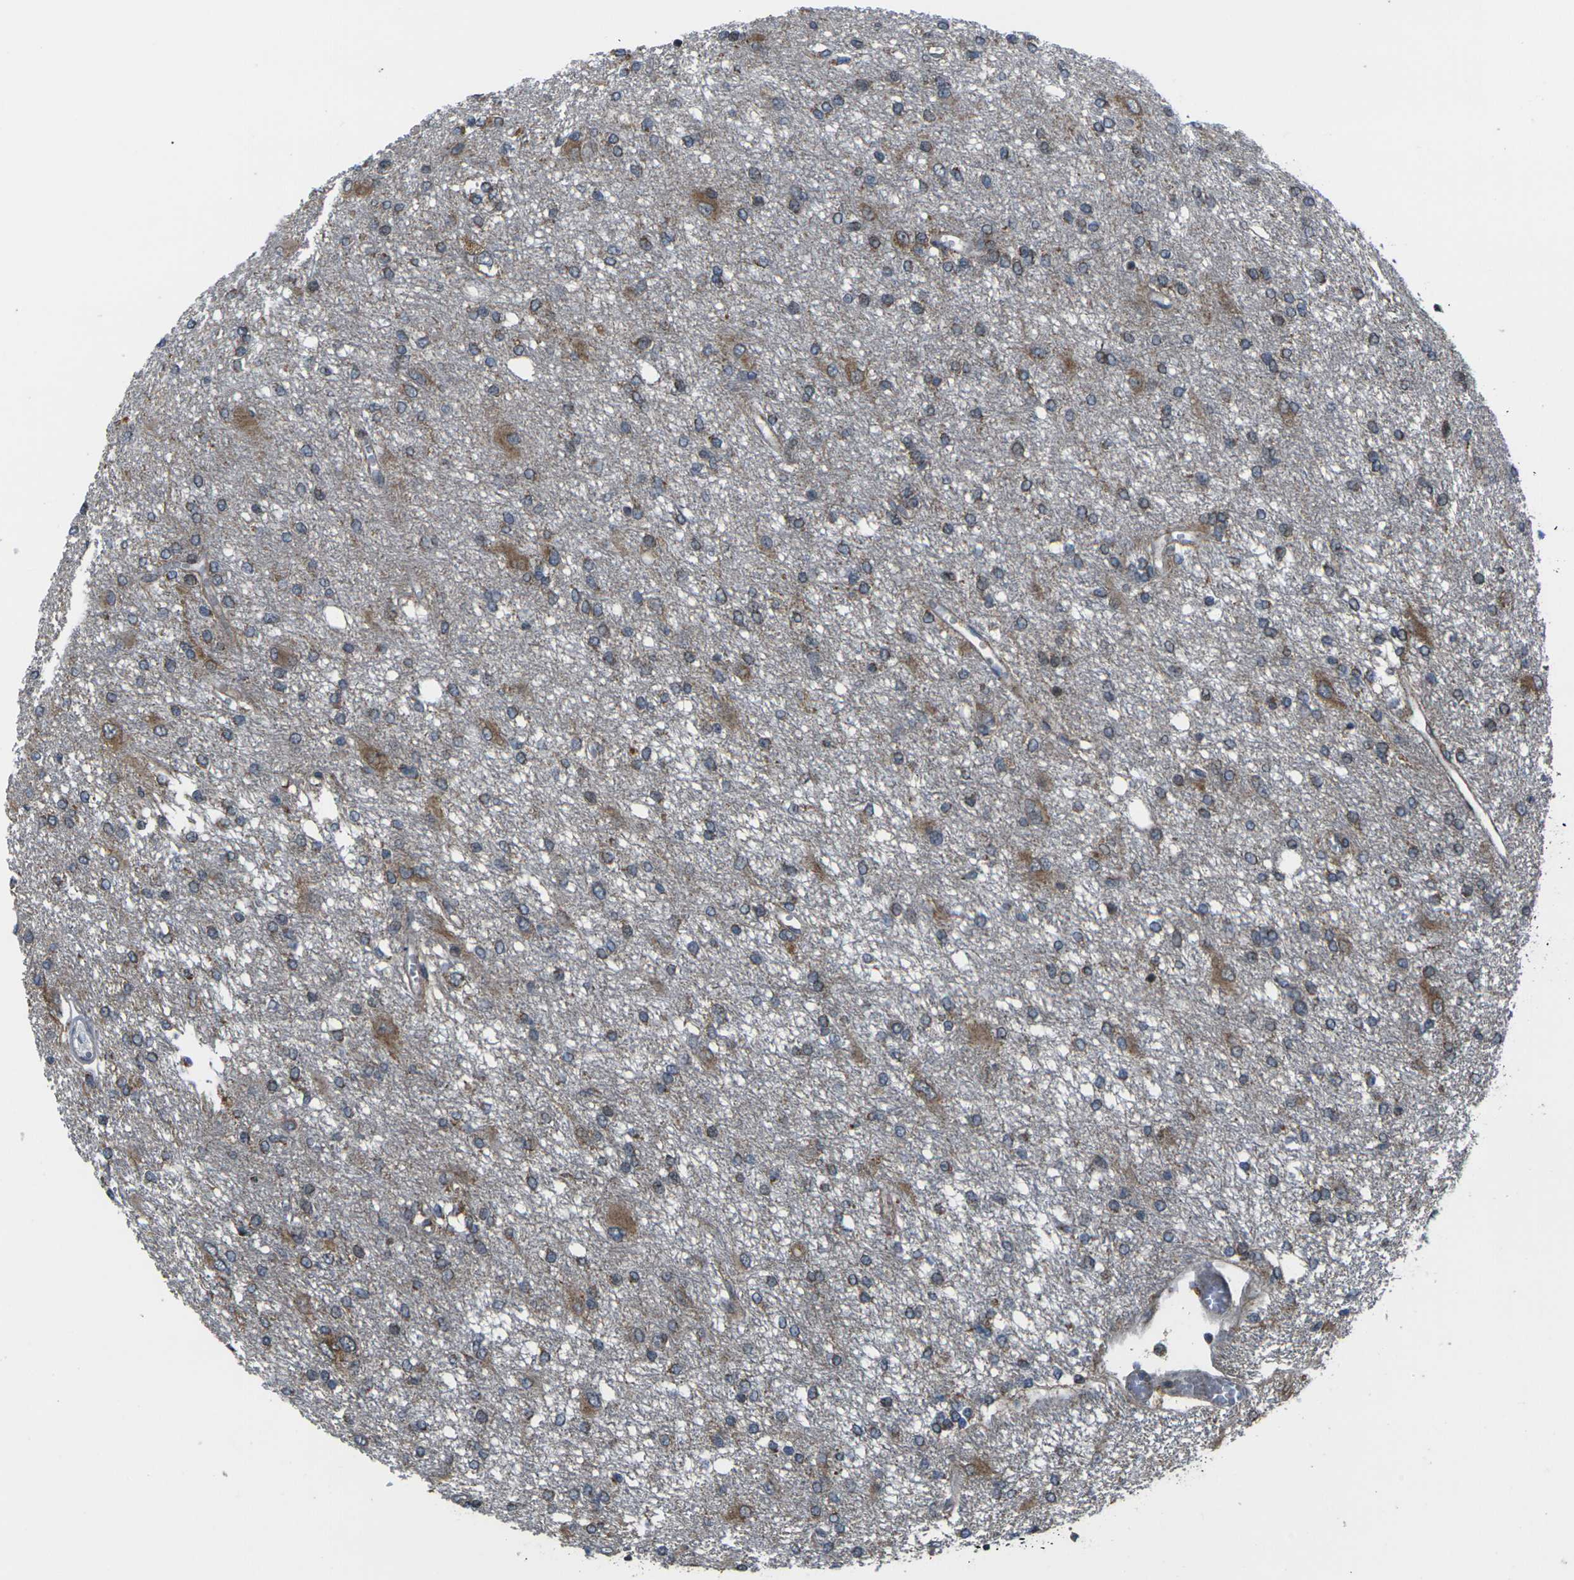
{"staining": {"intensity": "moderate", "quantity": "25%-75%", "location": "cytoplasmic/membranous"}, "tissue": "glioma", "cell_type": "Tumor cells", "image_type": "cancer", "snomed": [{"axis": "morphology", "description": "Glioma, malignant, High grade"}, {"axis": "topography", "description": "Brain"}], "caption": "Immunohistochemical staining of human malignant high-grade glioma displays medium levels of moderate cytoplasmic/membranous protein staining in about 25%-75% of tumor cells.", "gene": "TMEM120B", "patient": {"sex": "female", "age": 59}}